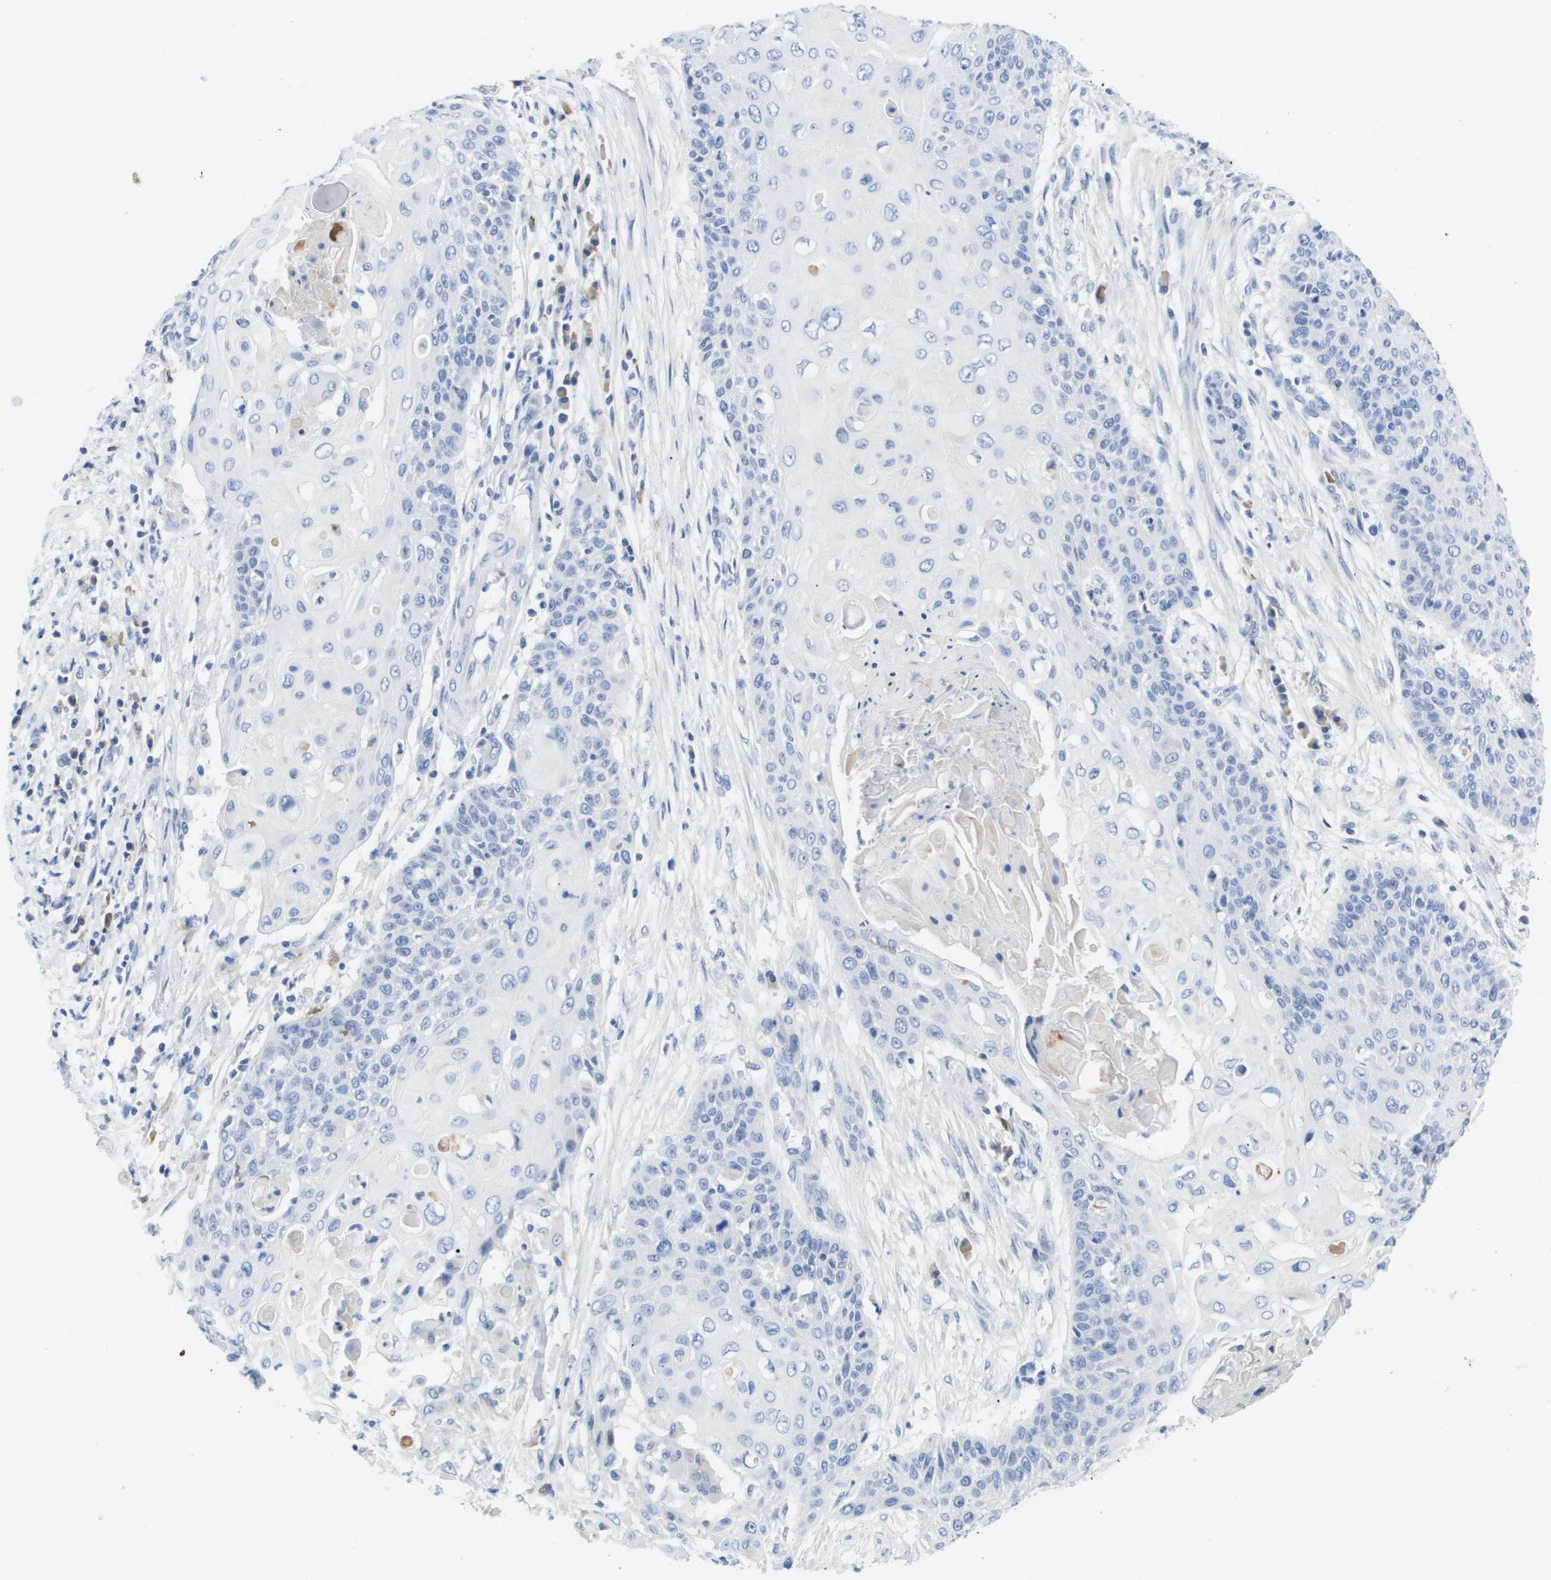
{"staining": {"intensity": "negative", "quantity": "none", "location": "none"}, "tissue": "cervical cancer", "cell_type": "Tumor cells", "image_type": "cancer", "snomed": [{"axis": "morphology", "description": "Squamous cell carcinoma, NOS"}, {"axis": "topography", "description": "Cervix"}], "caption": "An immunohistochemistry (IHC) micrograph of cervical squamous cell carcinoma is shown. There is no staining in tumor cells of cervical squamous cell carcinoma. (DAB IHC visualized using brightfield microscopy, high magnification).", "gene": "MS4A1", "patient": {"sex": "female", "age": 39}}